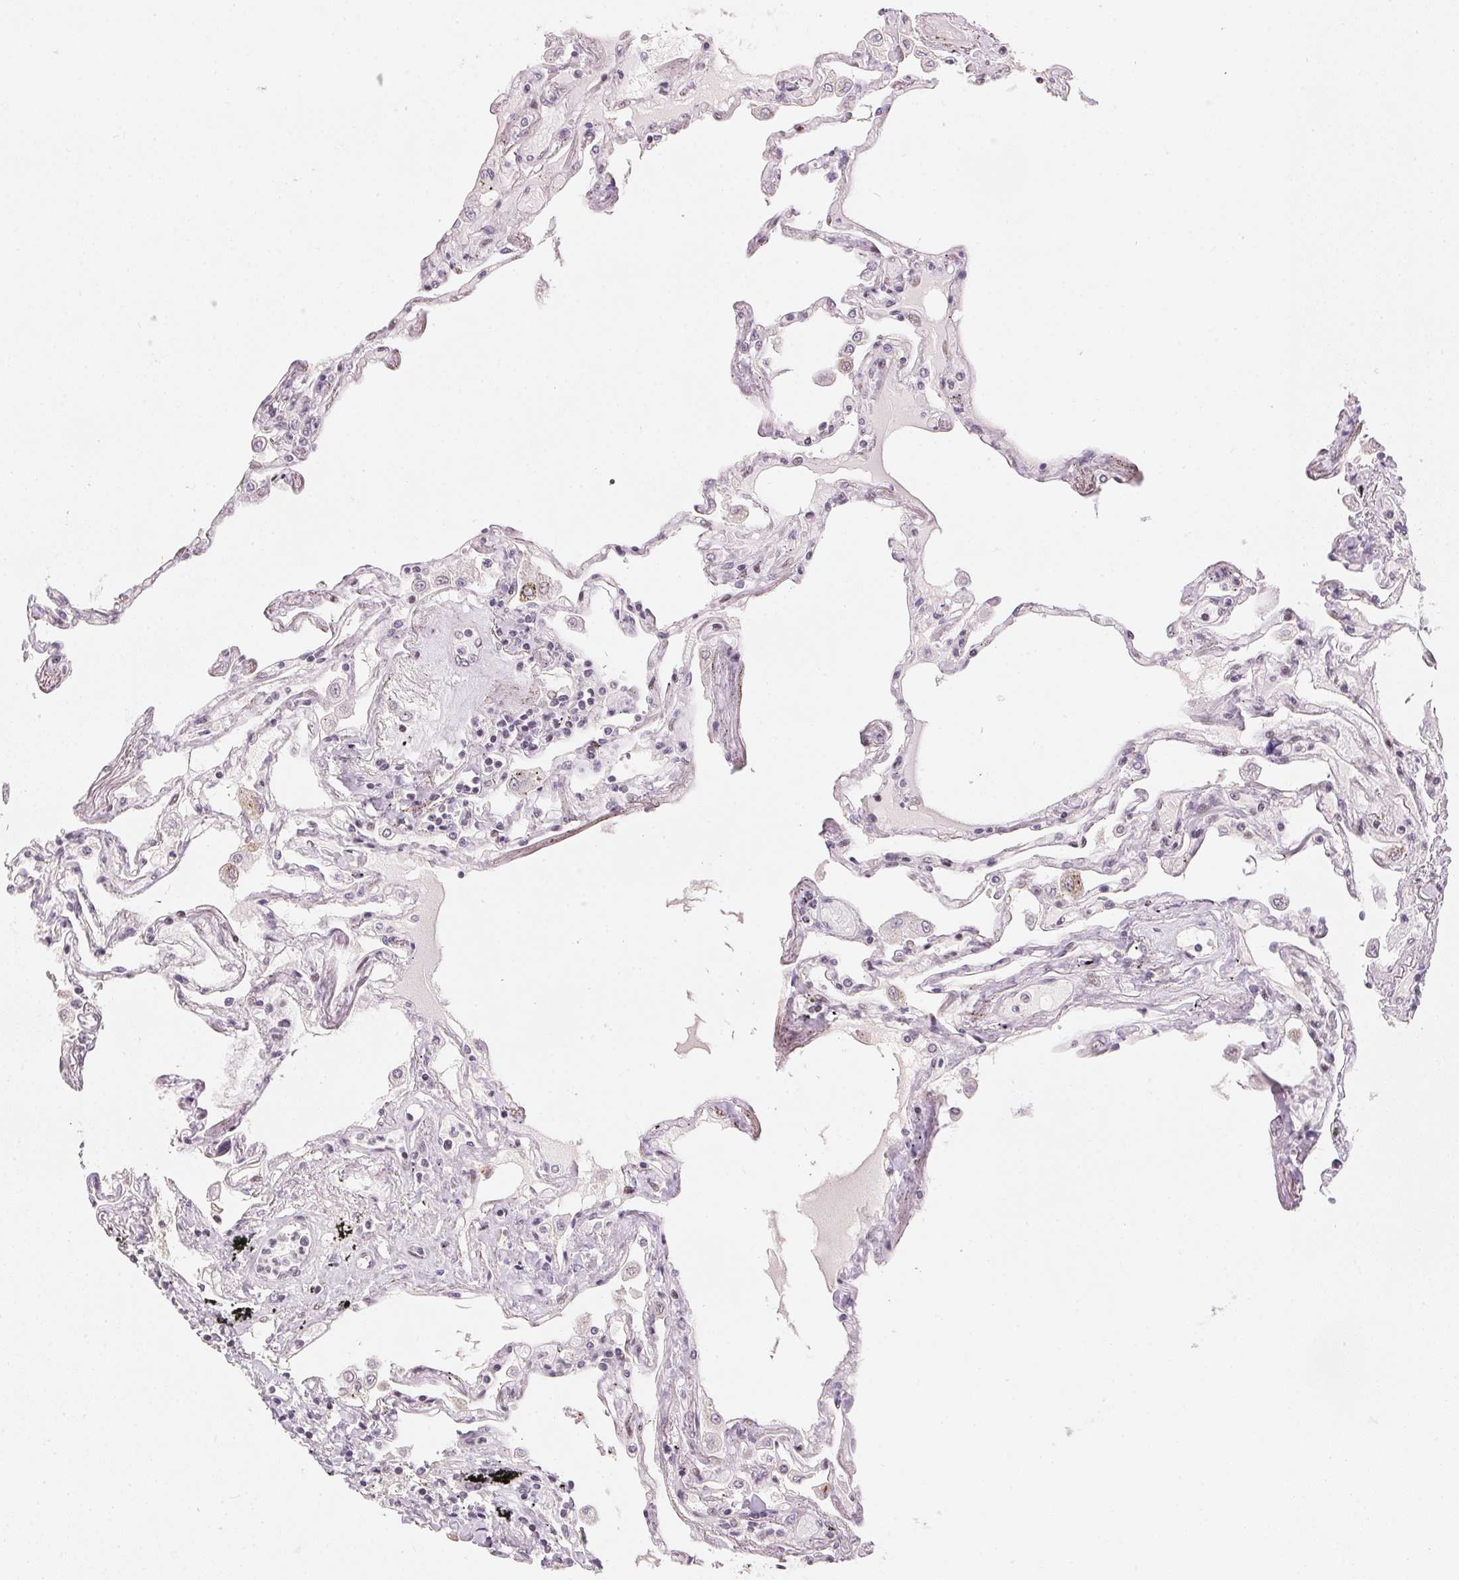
{"staining": {"intensity": "negative", "quantity": "none", "location": "none"}, "tissue": "lung", "cell_type": "Alveolar cells", "image_type": "normal", "snomed": [{"axis": "morphology", "description": "Normal tissue, NOS"}, {"axis": "morphology", "description": "Adenocarcinoma, NOS"}, {"axis": "topography", "description": "Cartilage tissue"}, {"axis": "topography", "description": "Lung"}], "caption": "Human lung stained for a protein using immunohistochemistry (IHC) shows no positivity in alveolar cells.", "gene": "KDM4D", "patient": {"sex": "female", "age": 67}}